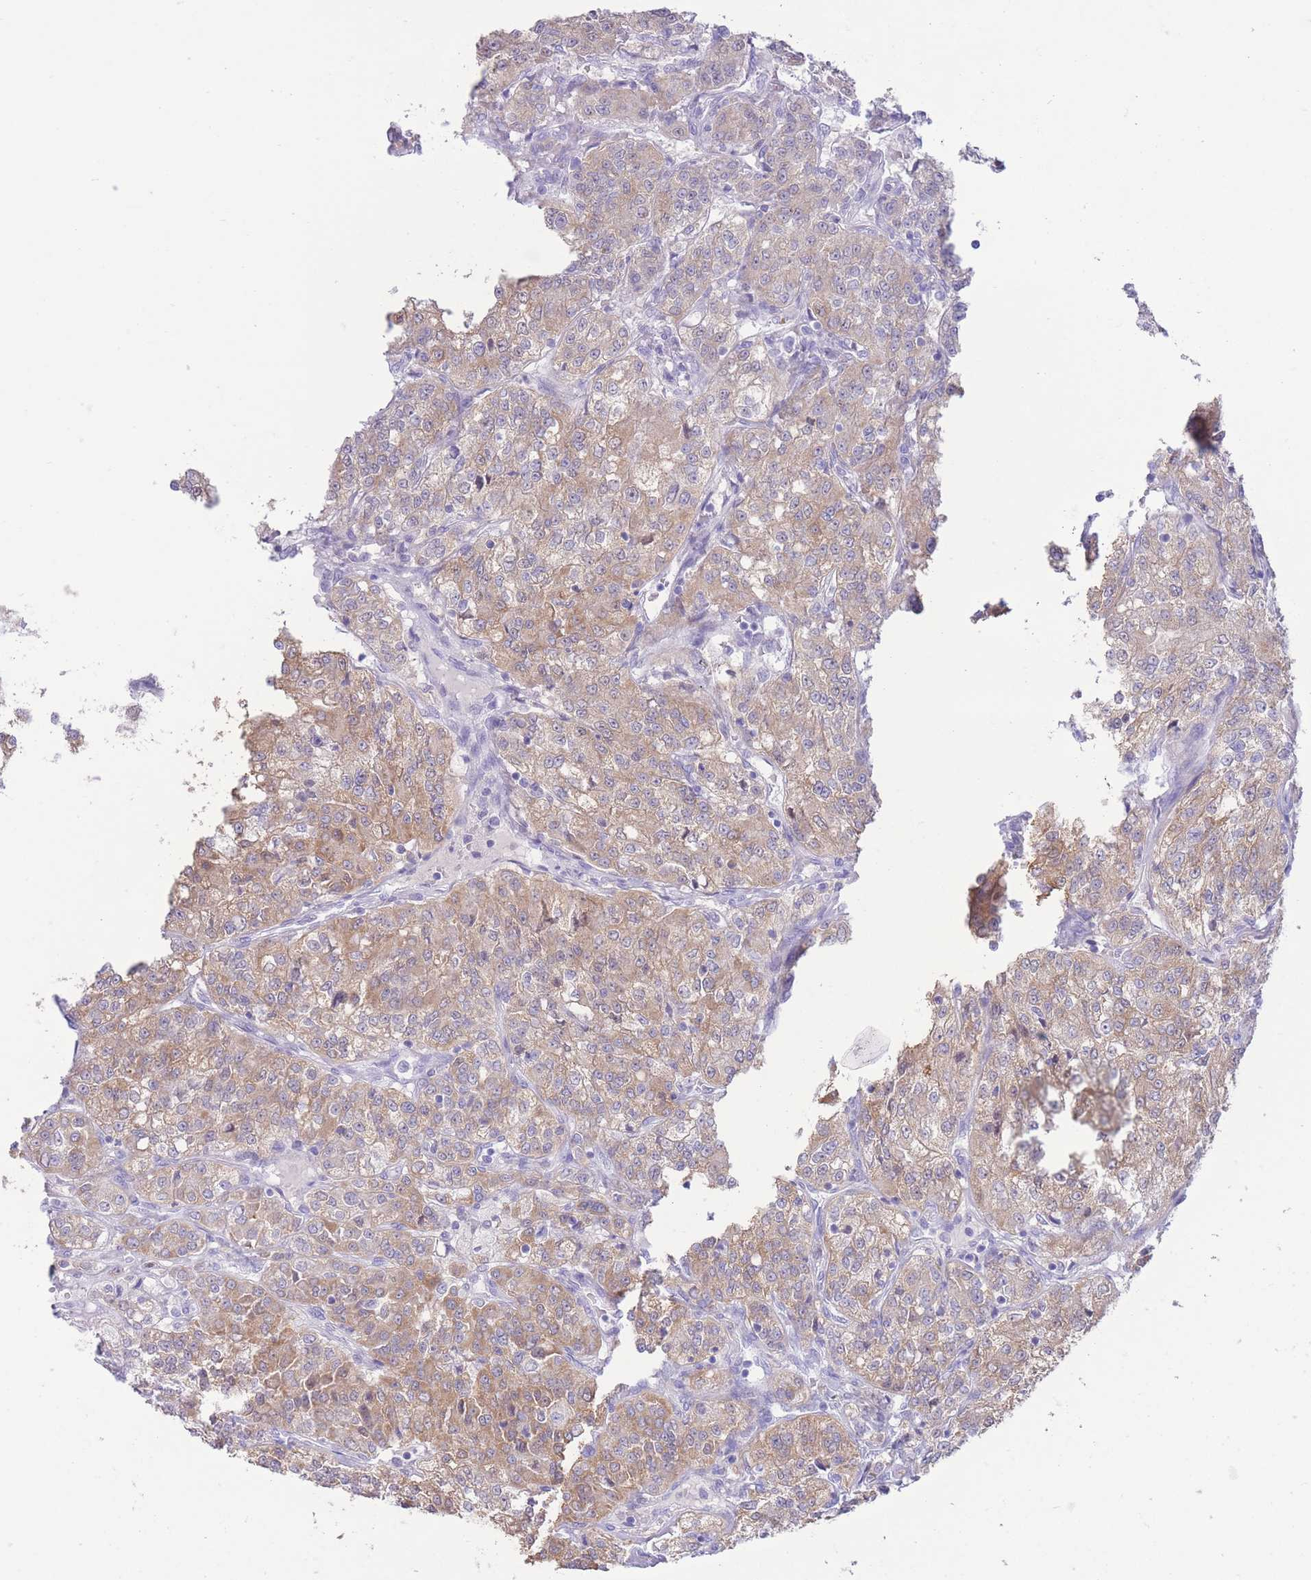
{"staining": {"intensity": "moderate", "quantity": ">75%", "location": "cytoplasmic/membranous"}, "tissue": "renal cancer", "cell_type": "Tumor cells", "image_type": "cancer", "snomed": [{"axis": "morphology", "description": "Adenocarcinoma, NOS"}, {"axis": "topography", "description": "Kidney"}], "caption": "This is an image of immunohistochemistry staining of renal cancer (adenocarcinoma), which shows moderate expression in the cytoplasmic/membranous of tumor cells.", "gene": "FAH", "patient": {"sex": "female", "age": 63}}